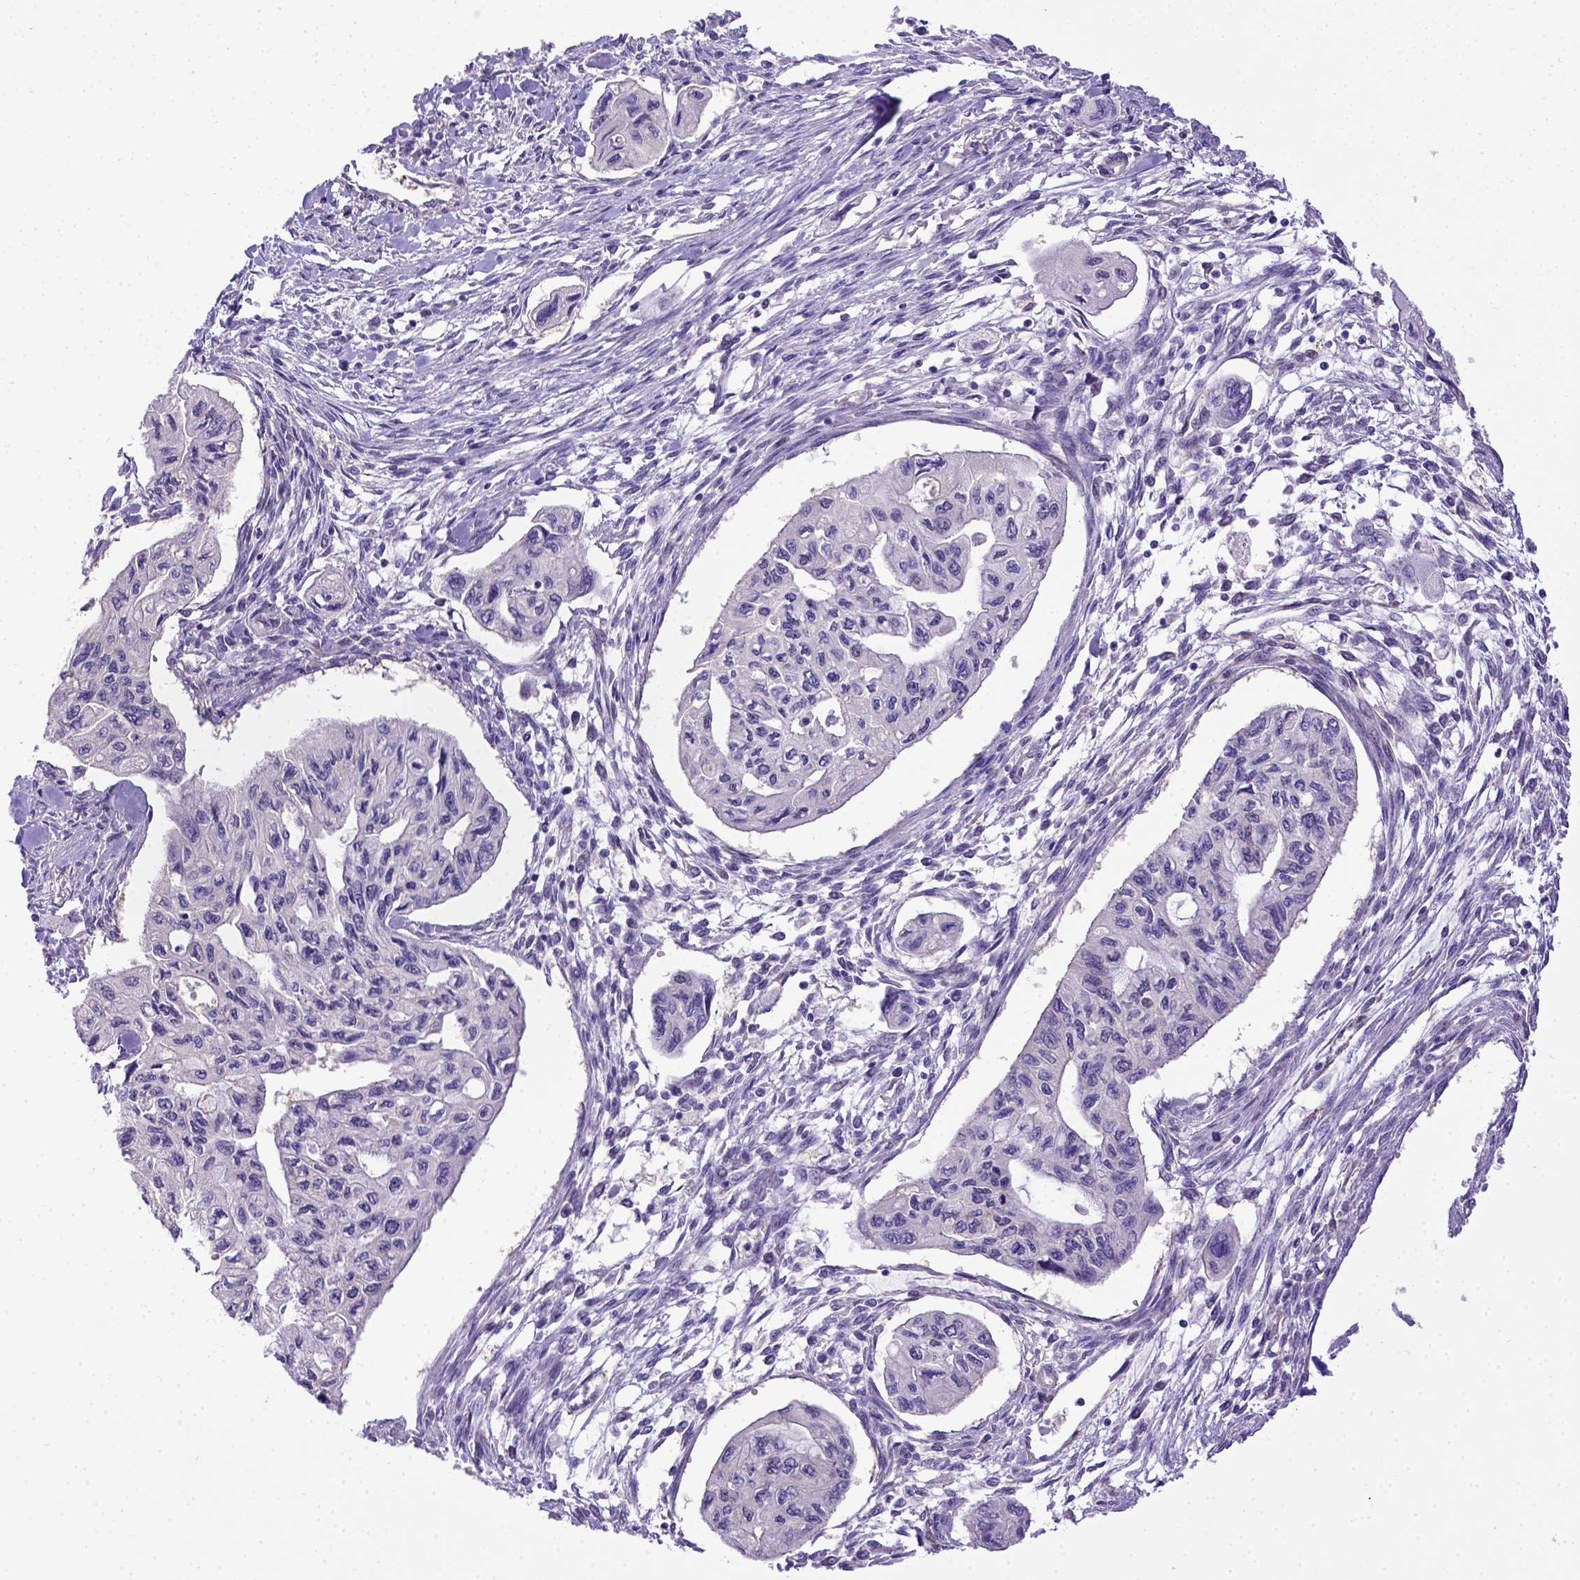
{"staining": {"intensity": "negative", "quantity": "none", "location": "none"}, "tissue": "pancreatic cancer", "cell_type": "Tumor cells", "image_type": "cancer", "snomed": [{"axis": "morphology", "description": "Adenocarcinoma, NOS"}, {"axis": "topography", "description": "Pancreas"}], "caption": "The micrograph reveals no staining of tumor cells in pancreatic adenocarcinoma. Nuclei are stained in blue.", "gene": "BTN1A1", "patient": {"sex": "female", "age": 76}}